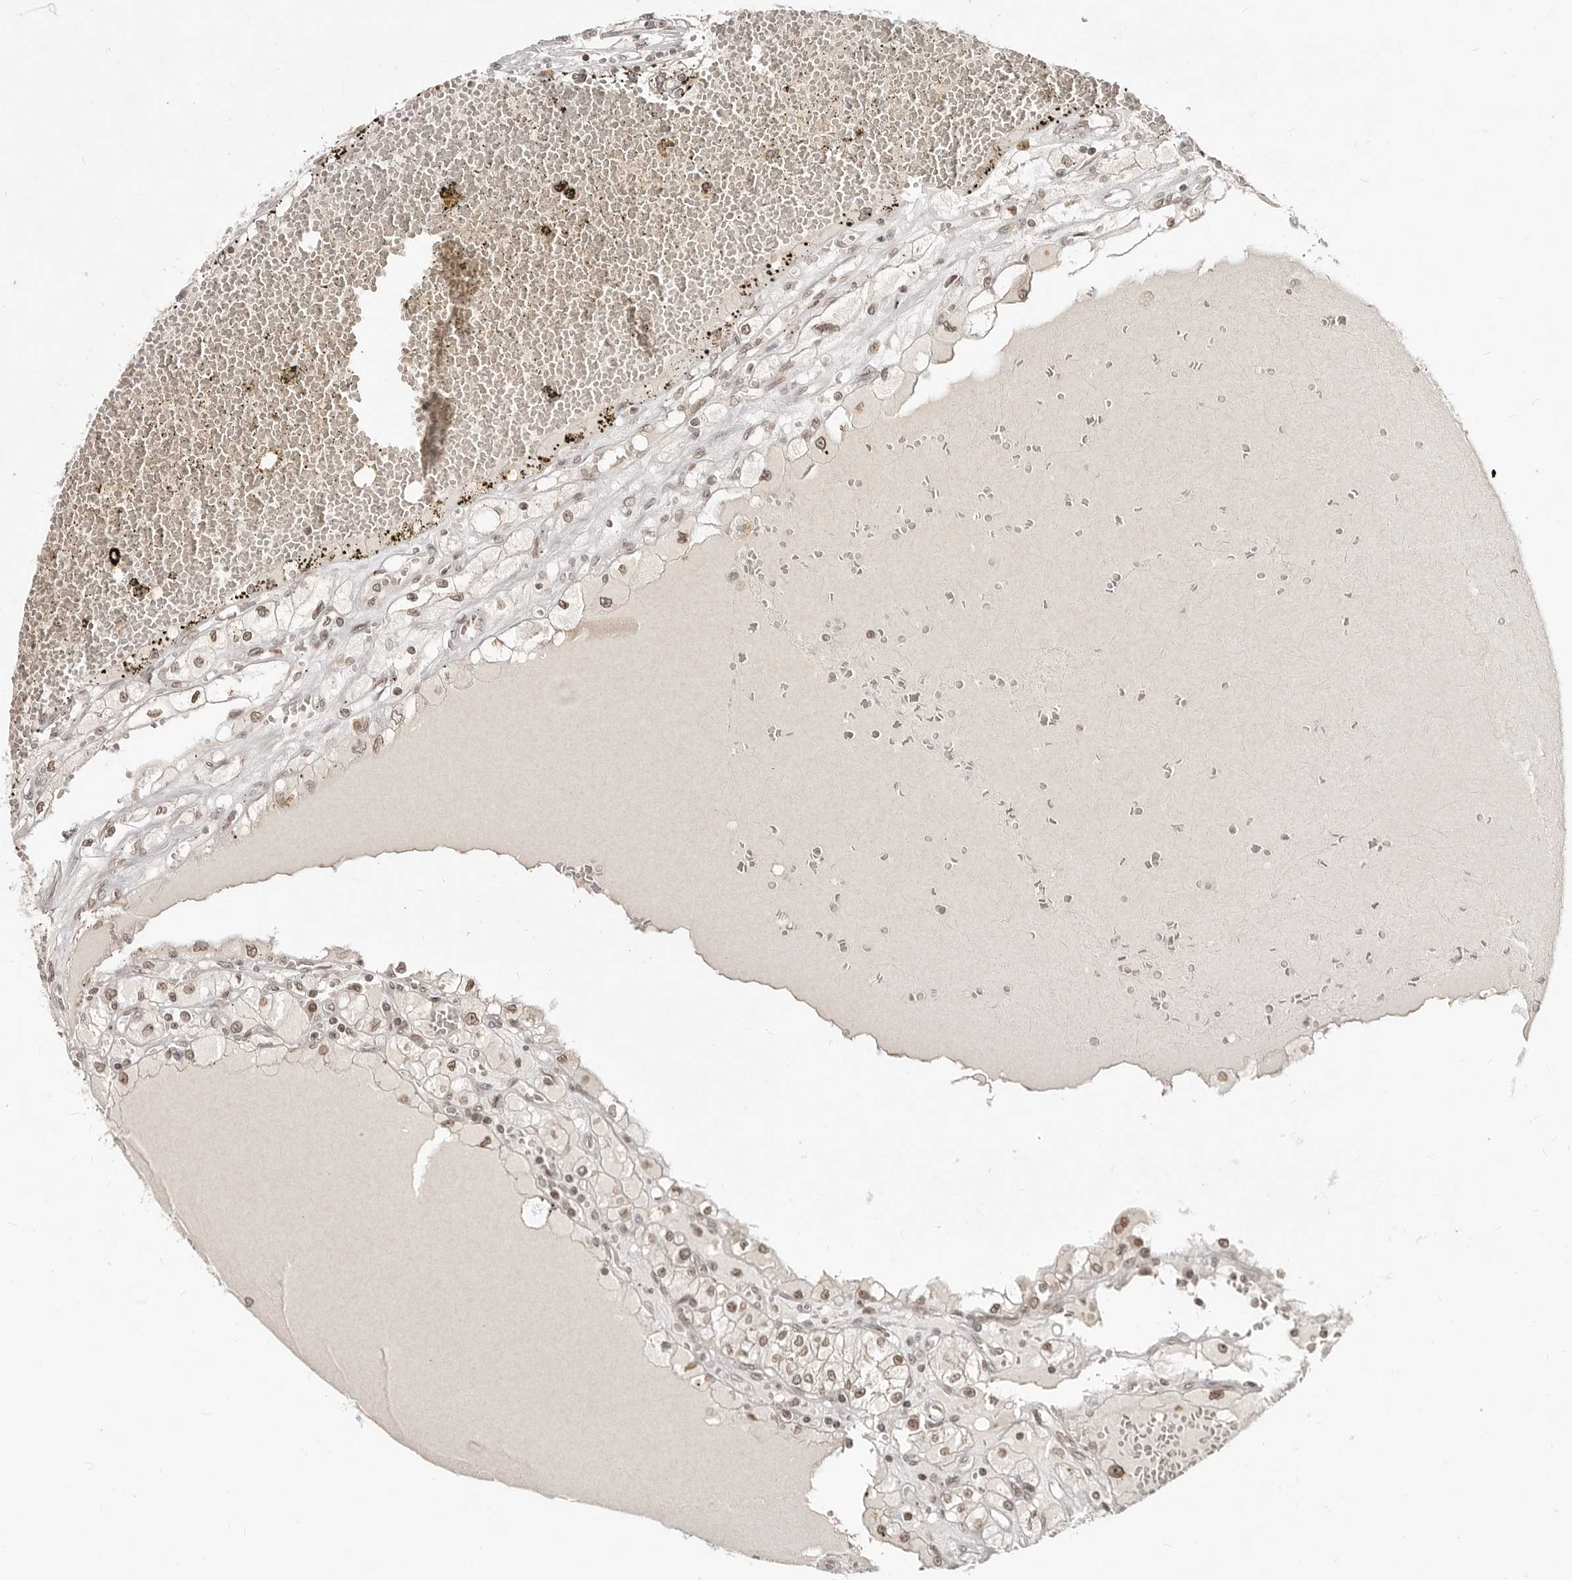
{"staining": {"intensity": "moderate", "quantity": "25%-75%", "location": "nuclear"}, "tissue": "renal cancer", "cell_type": "Tumor cells", "image_type": "cancer", "snomed": [{"axis": "morphology", "description": "Adenocarcinoma, NOS"}, {"axis": "topography", "description": "Kidney"}], "caption": "Immunohistochemistry (IHC) (DAB) staining of human renal cancer exhibits moderate nuclear protein staining in about 25%-75% of tumor cells. Ihc stains the protein of interest in brown and the nuclei are stained blue.", "gene": "NUP153", "patient": {"sex": "male", "age": 56}}